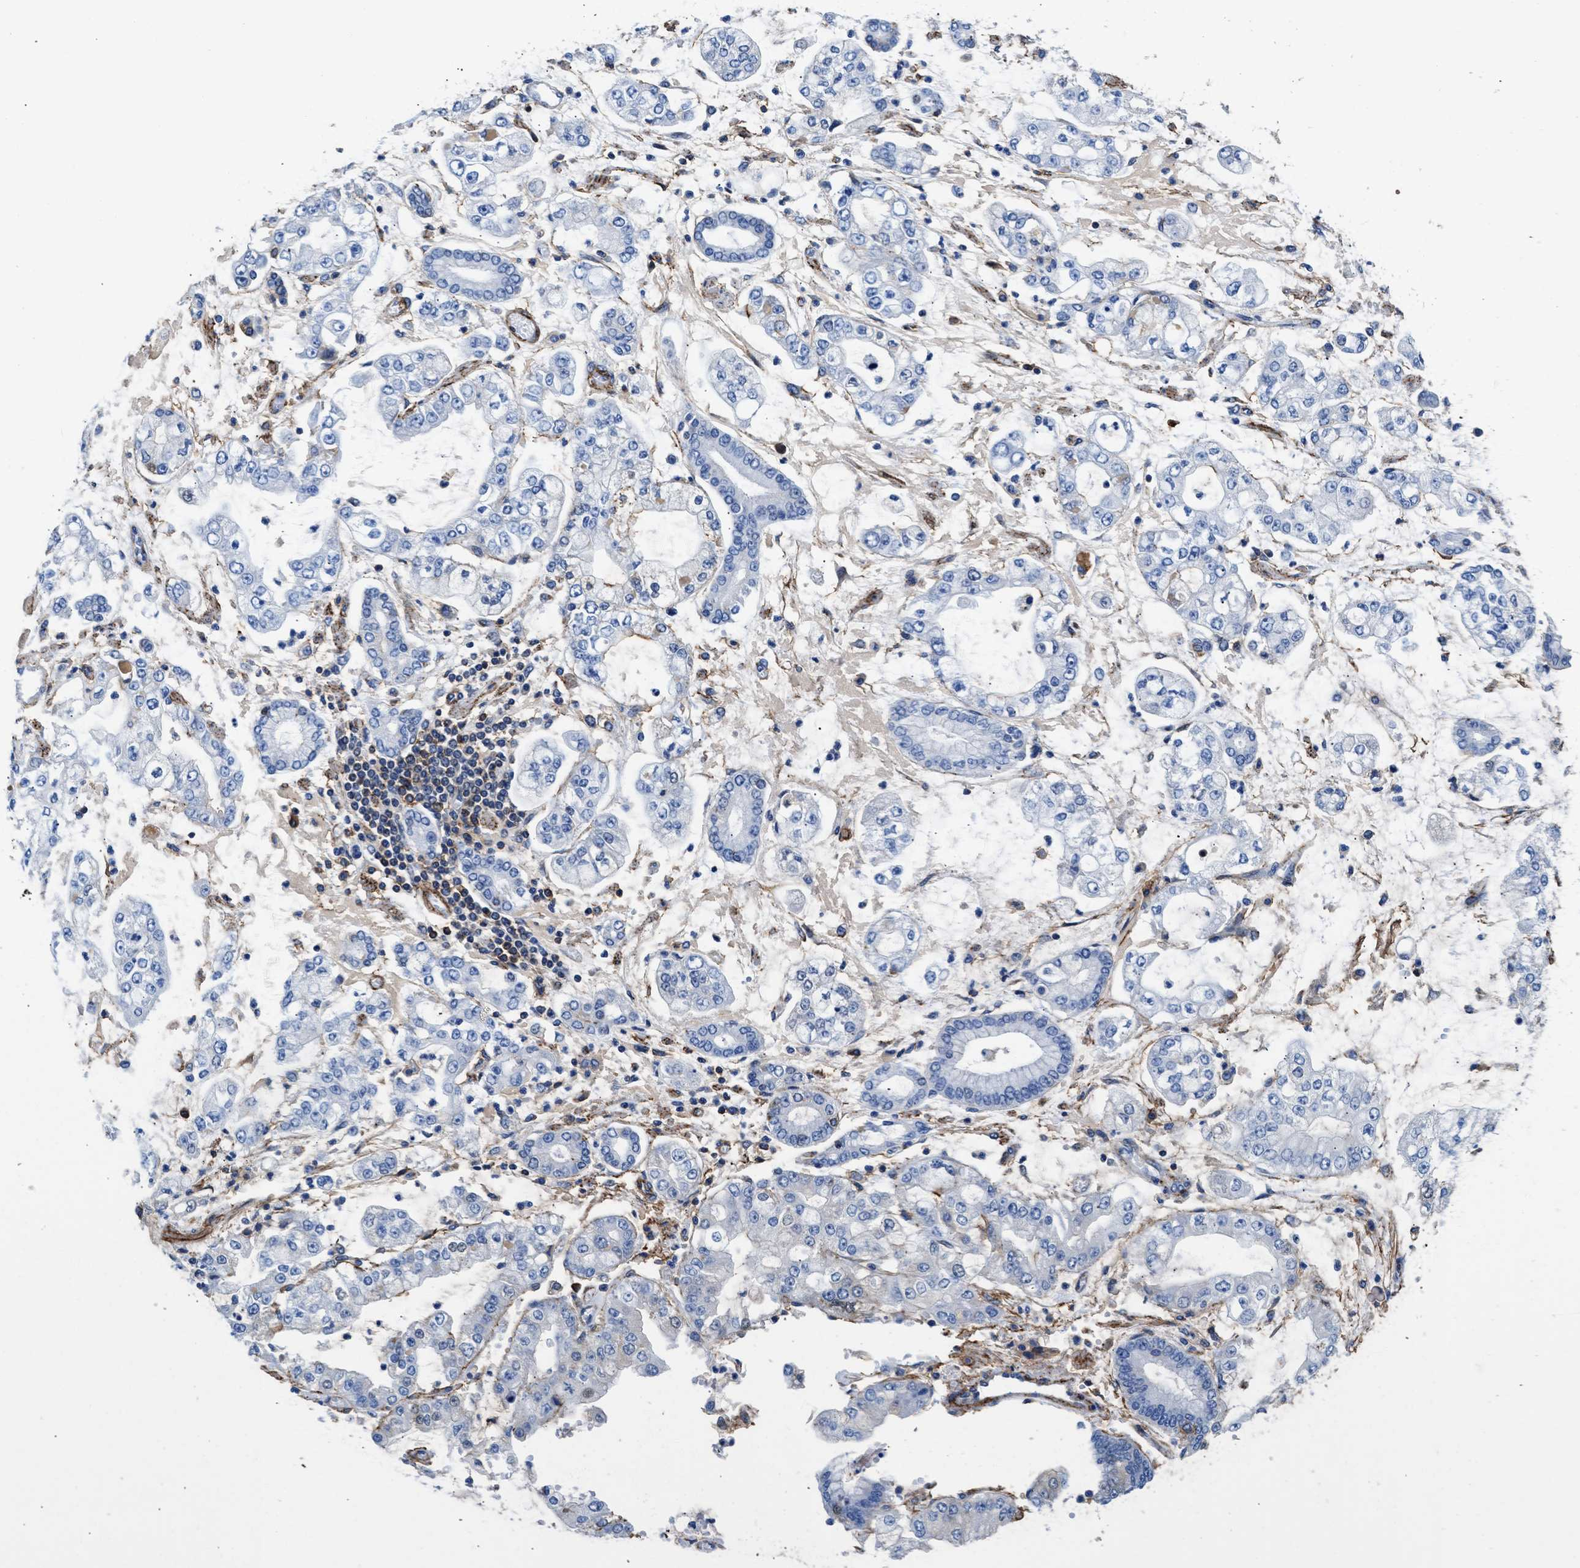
{"staining": {"intensity": "negative", "quantity": "none", "location": "none"}, "tissue": "stomach cancer", "cell_type": "Tumor cells", "image_type": "cancer", "snomed": [{"axis": "morphology", "description": "Adenocarcinoma, NOS"}, {"axis": "topography", "description": "Stomach"}], "caption": "Tumor cells are negative for brown protein staining in stomach cancer.", "gene": "KCNQ4", "patient": {"sex": "male", "age": 76}}